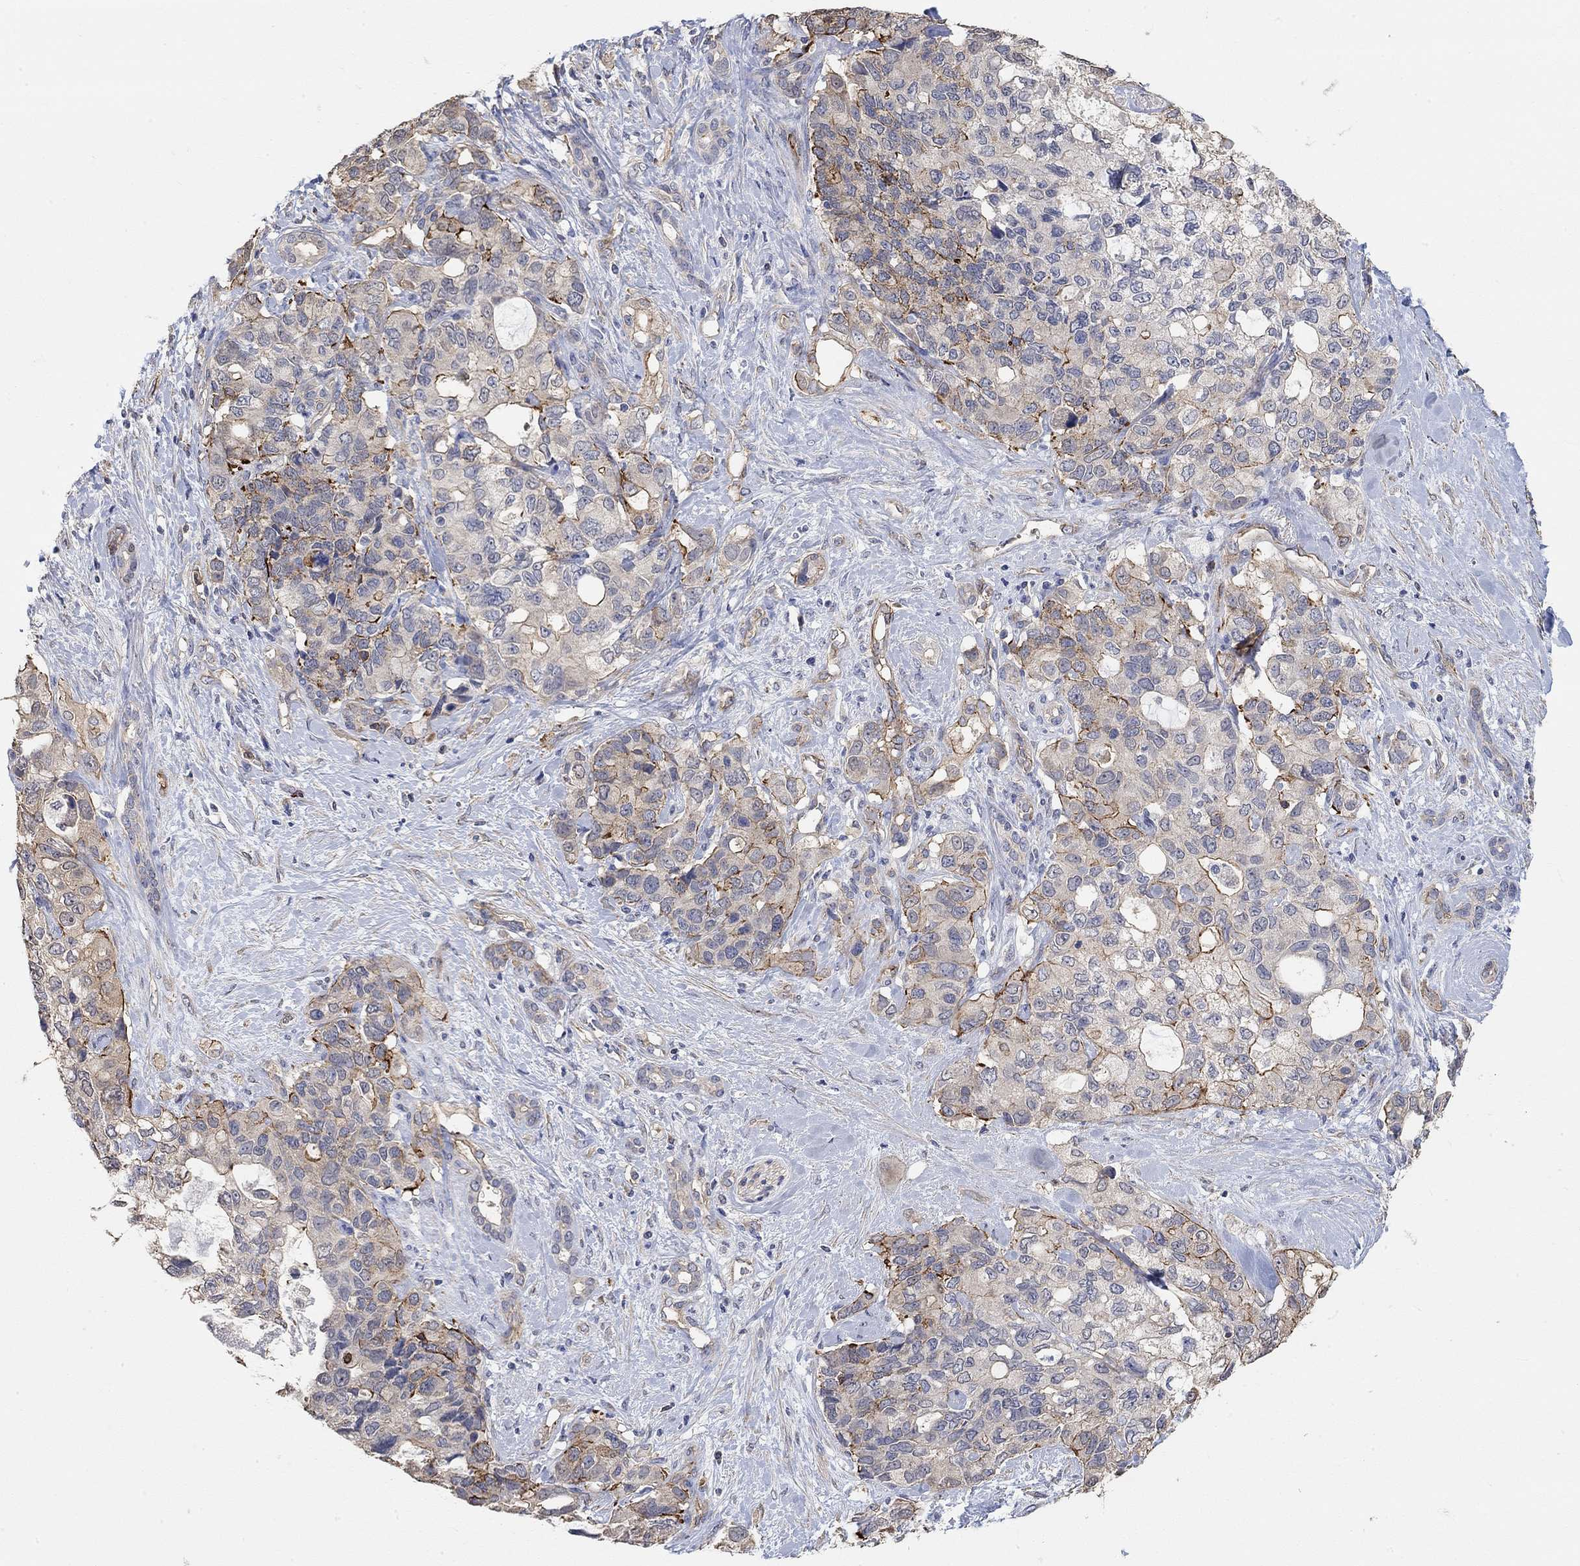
{"staining": {"intensity": "strong", "quantity": "<25%", "location": "cytoplasmic/membranous"}, "tissue": "pancreatic cancer", "cell_type": "Tumor cells", "image_type": "cancer", "snomed": [{"axis": "morphology", "description": "Adenocarcinoma, NOS"}, {"axis": "topography", "description": "Pancreas"}], "caption": "Pancreatic adenocarcinoma stained for a protein (brown) reveals strong cytoplasmic/membranous positive positivity in approximately <25% of tumor cells.", "gene": "SYT16", "patient": {"sex": "female", "age": 56}}